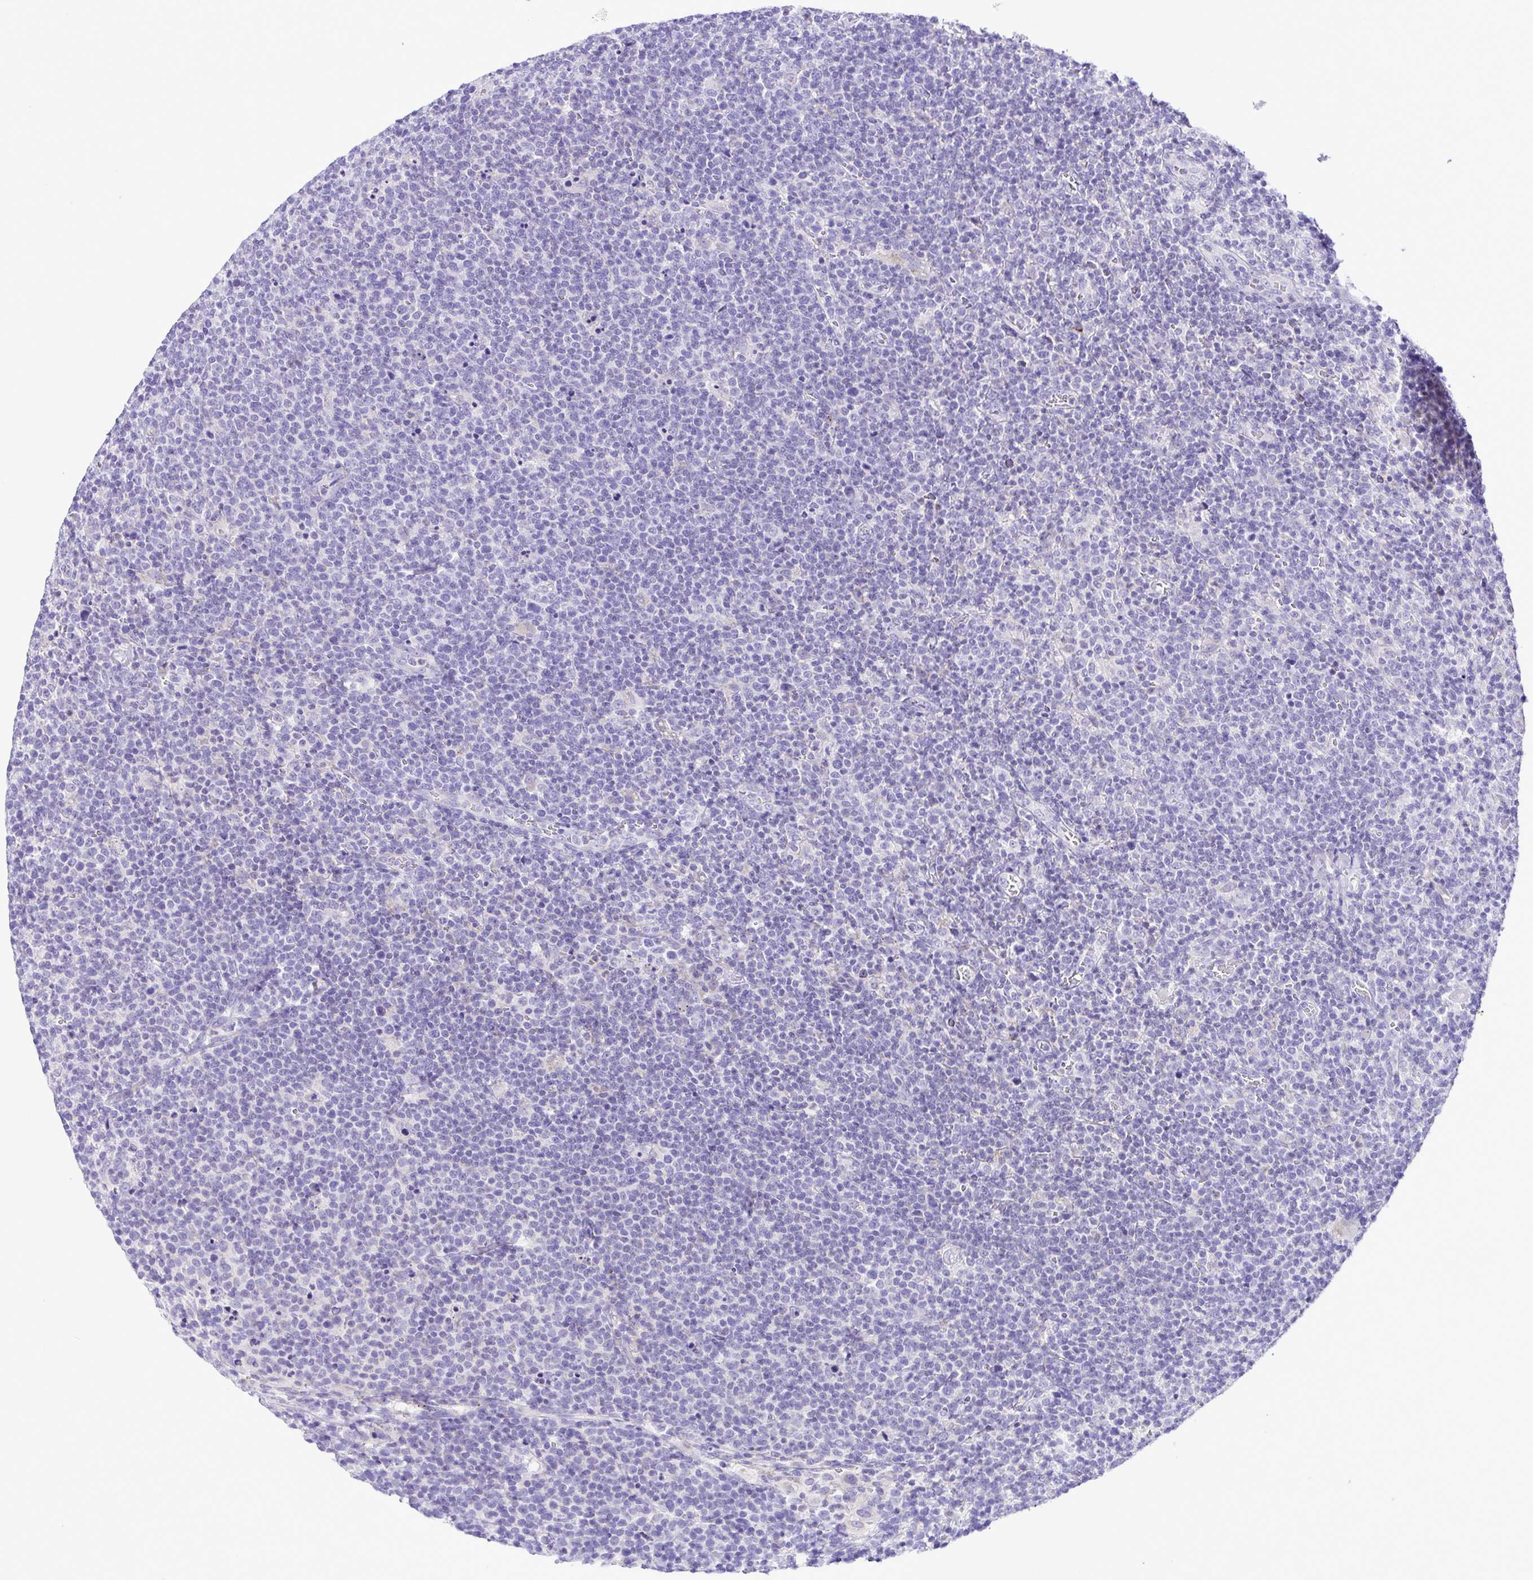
{"staining": {"intensity": "negative", "quantity": "none", "location": "none"}, "tissue": "lymphoma", "cell_type": "Tumor cells", "image_type": "cancer", "snomed": [{"axis": "morphology", "description": "Malignant lymphoma, non-Hodgkin's type, High grade"}, {"axis": "topography", "description": "Lymph node"}], "caption": "High magnification brightfield microscopy of malignant lymphoma, non-Hodgkin's type (high-grade) stained with DAB (3,3'-diaminobenzidine) (brown) and counterstained with hematoxylin (blue): tumor cells show no significant expression.", "gene": "SYT1", "patient": {"sex": "male", "age": 61}}